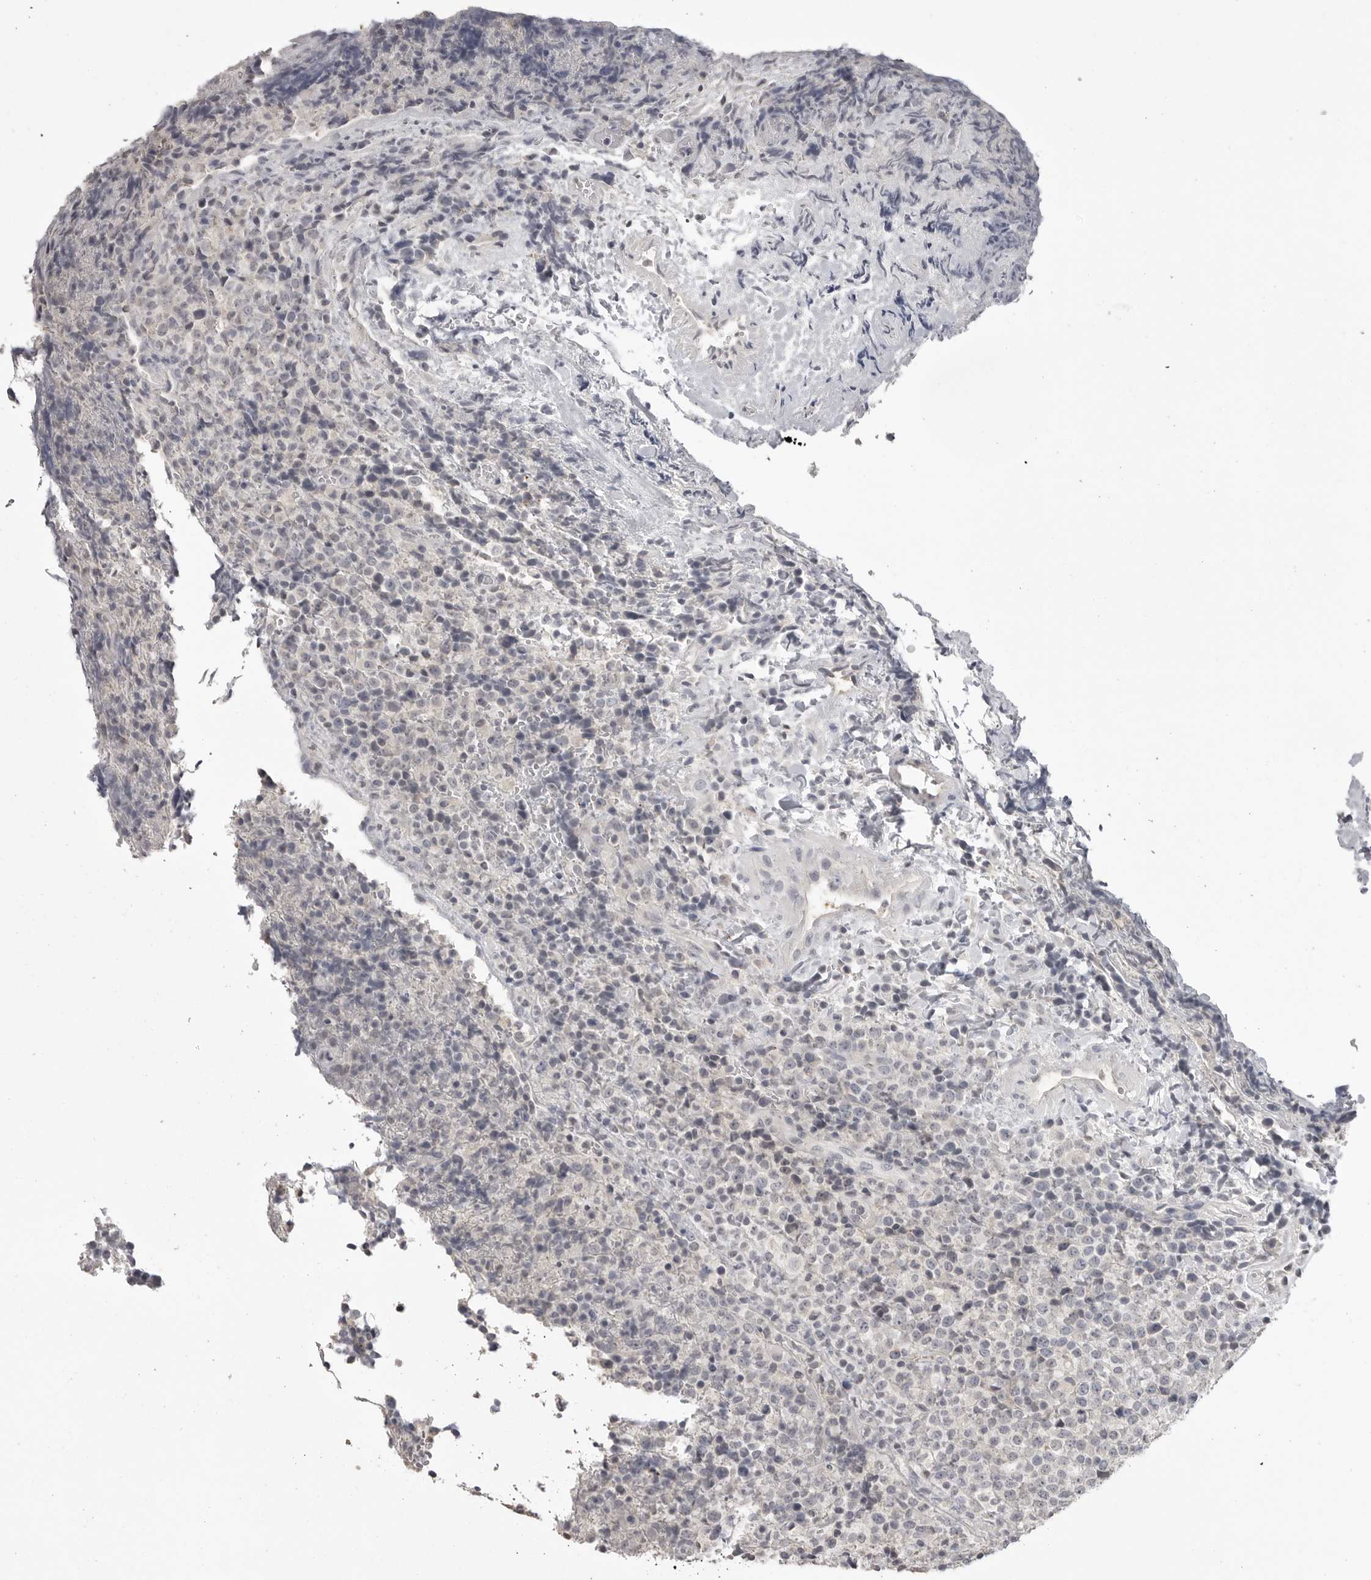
{"staining": {"intensity": "negative", "quantity": "none", "location": "none"}, "tissue": "lymphoma", "cell_type": "Tumor cells", "image_type": "cancer", "snomed": [{"axis": "morphology", "description": "Malignant lymphoma, non-Hodgkin's type, High grade"}, {"axis": "topography", "description": "Lymph node"}], "caption": "Immunohistochemical staining of human lymphoma reveals no significant positivity in tumor cells.", "gene": "GPN2", "patient": {"sex": "male", "age": 13}}